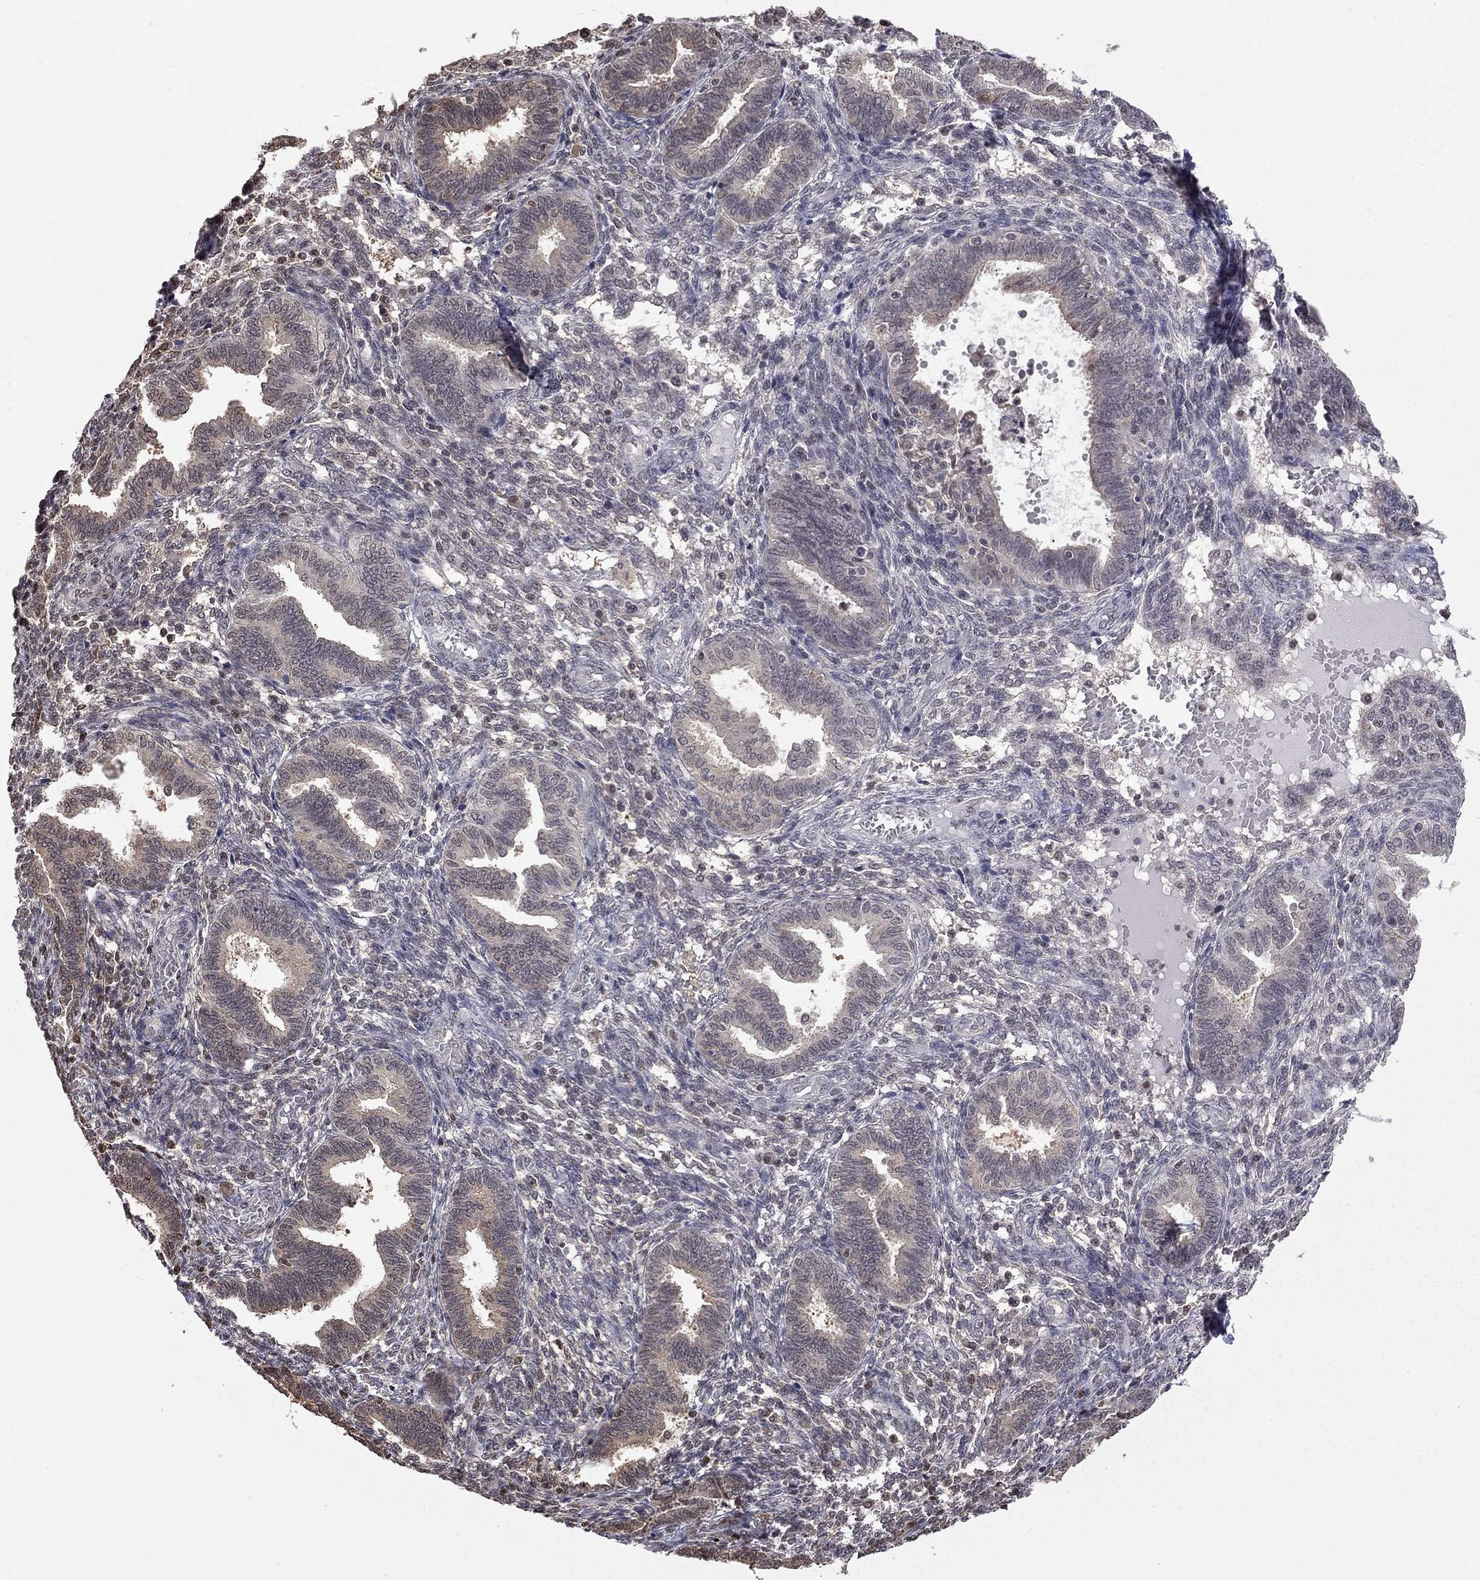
{"staining": {"intensity": "negative", "quantity": "none", "location": "none"}, "tissue": "endometrium", "cell_type": "Cells in endometrial stroma", "image_type": "normal", "snomed": [{"axis": "morphology", "description": "Normal tissue, NOS"}, {"axis": "topography", "description": "Endometrium"}], "caption": "An immunohistochemistry (IHC) micrograph of normal endometrium is shown. There is no staining in cells in endometrial stroma of endometrium.", "gene": "RFWD3", "patient": {"sex": "female", "age": 42}}